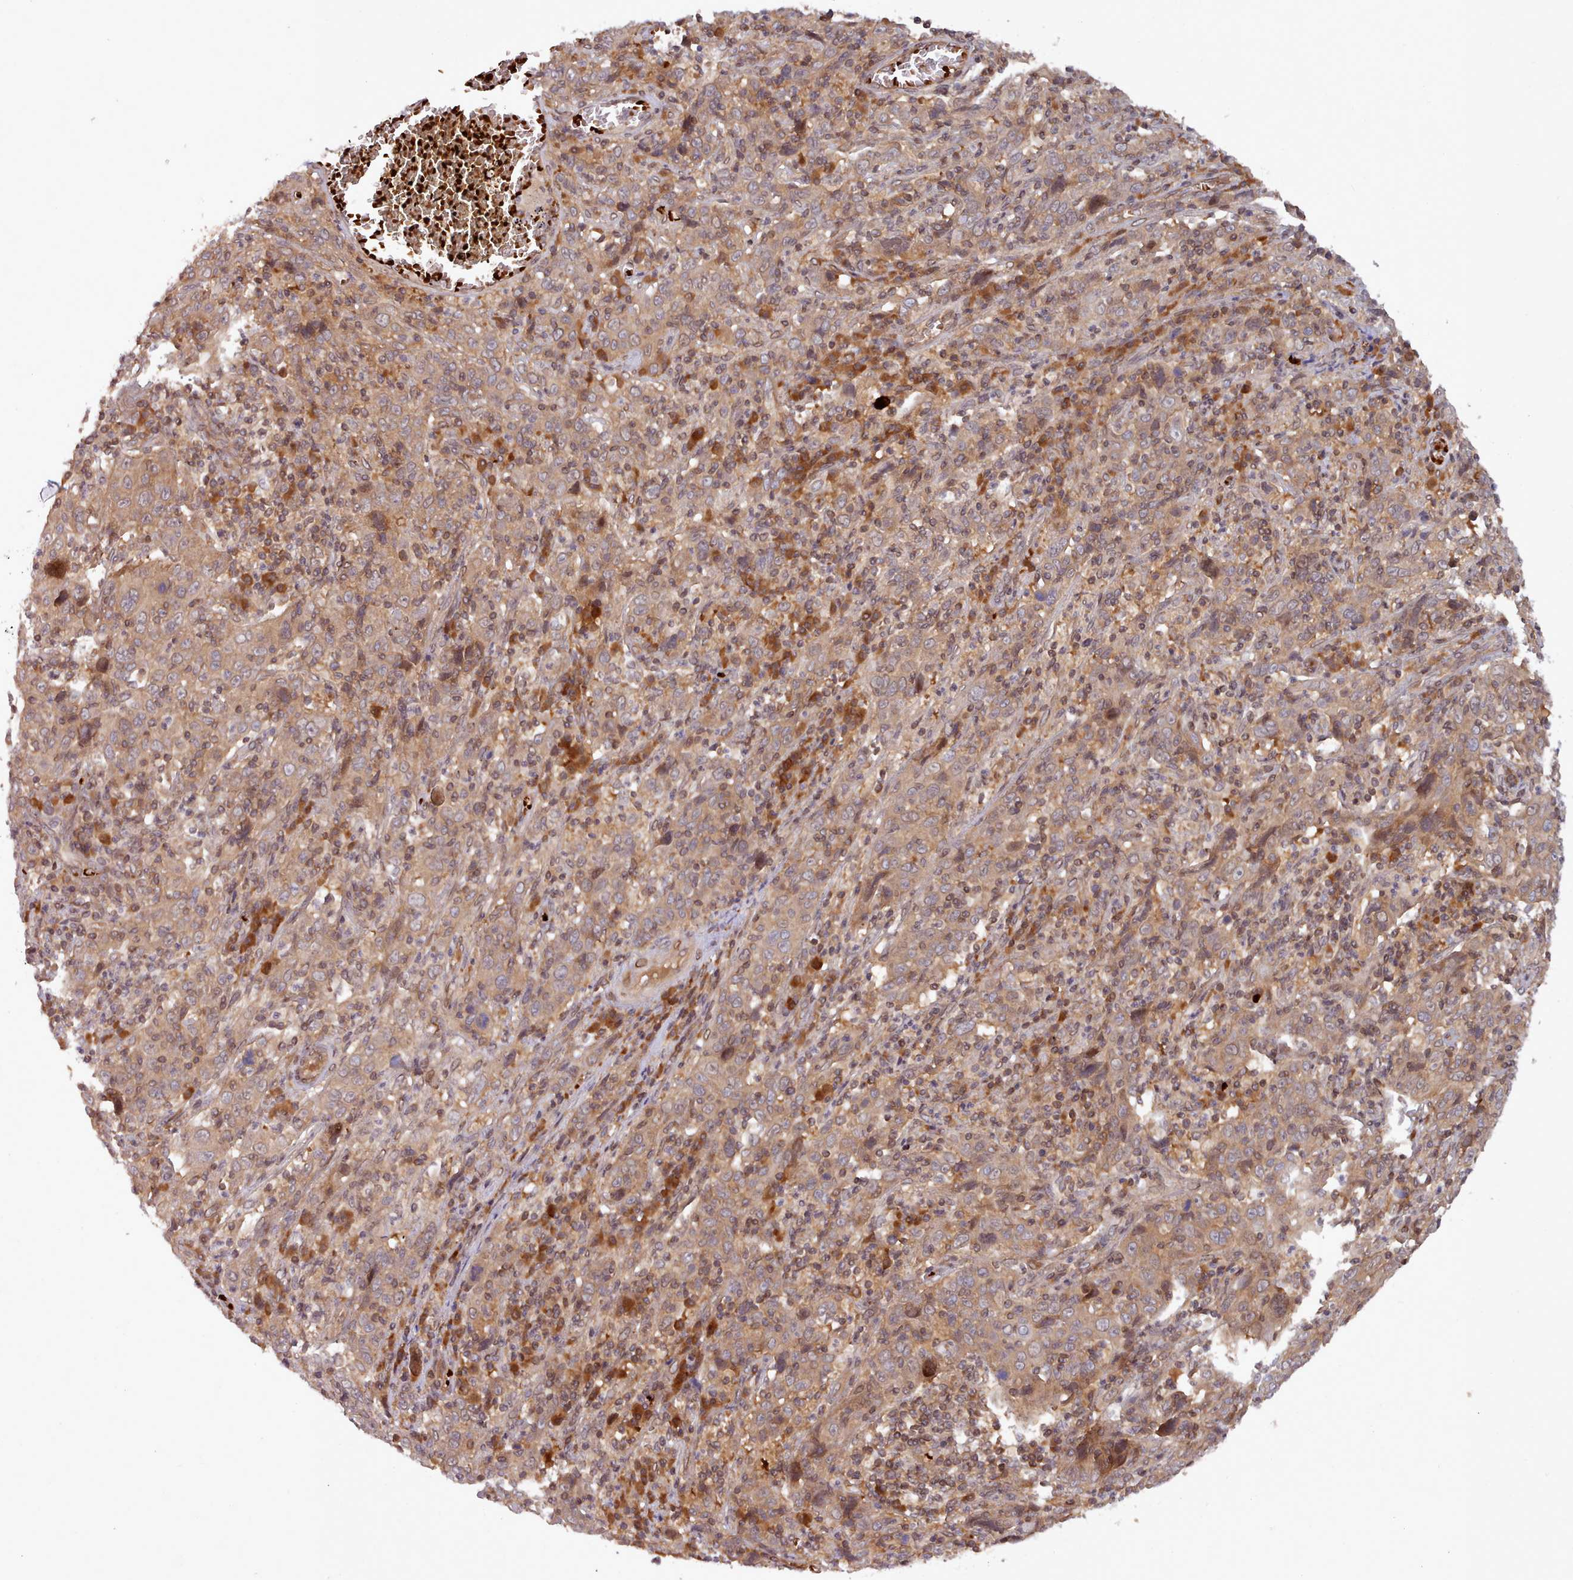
{"staining": {"intensity": "weak", "quantity": ">75%", "location": "cytoplasmic/membranous,nuclear"}, "tissue": "cervical cancer", "cell_type": "Tumor cells", "image_type": "cancer", "snomed": [{"axis": "morphology", "description": "Squamous cell carcinoma, NOS"}, {"axis": "topography", "description": "Cervix"}], "caption": "A brown stain shows weak cytoplasmic/membranous and nuclear positivity of a protein in cervical cancer tumor cells. The staining was performed using DAB to visualize the protein expression in brown, while the nuclei were stained in blue with hematoxylin (Magnification: 20x).", "gene": "UBE2G1", "patient": {"sex": "female", "age": 46}}